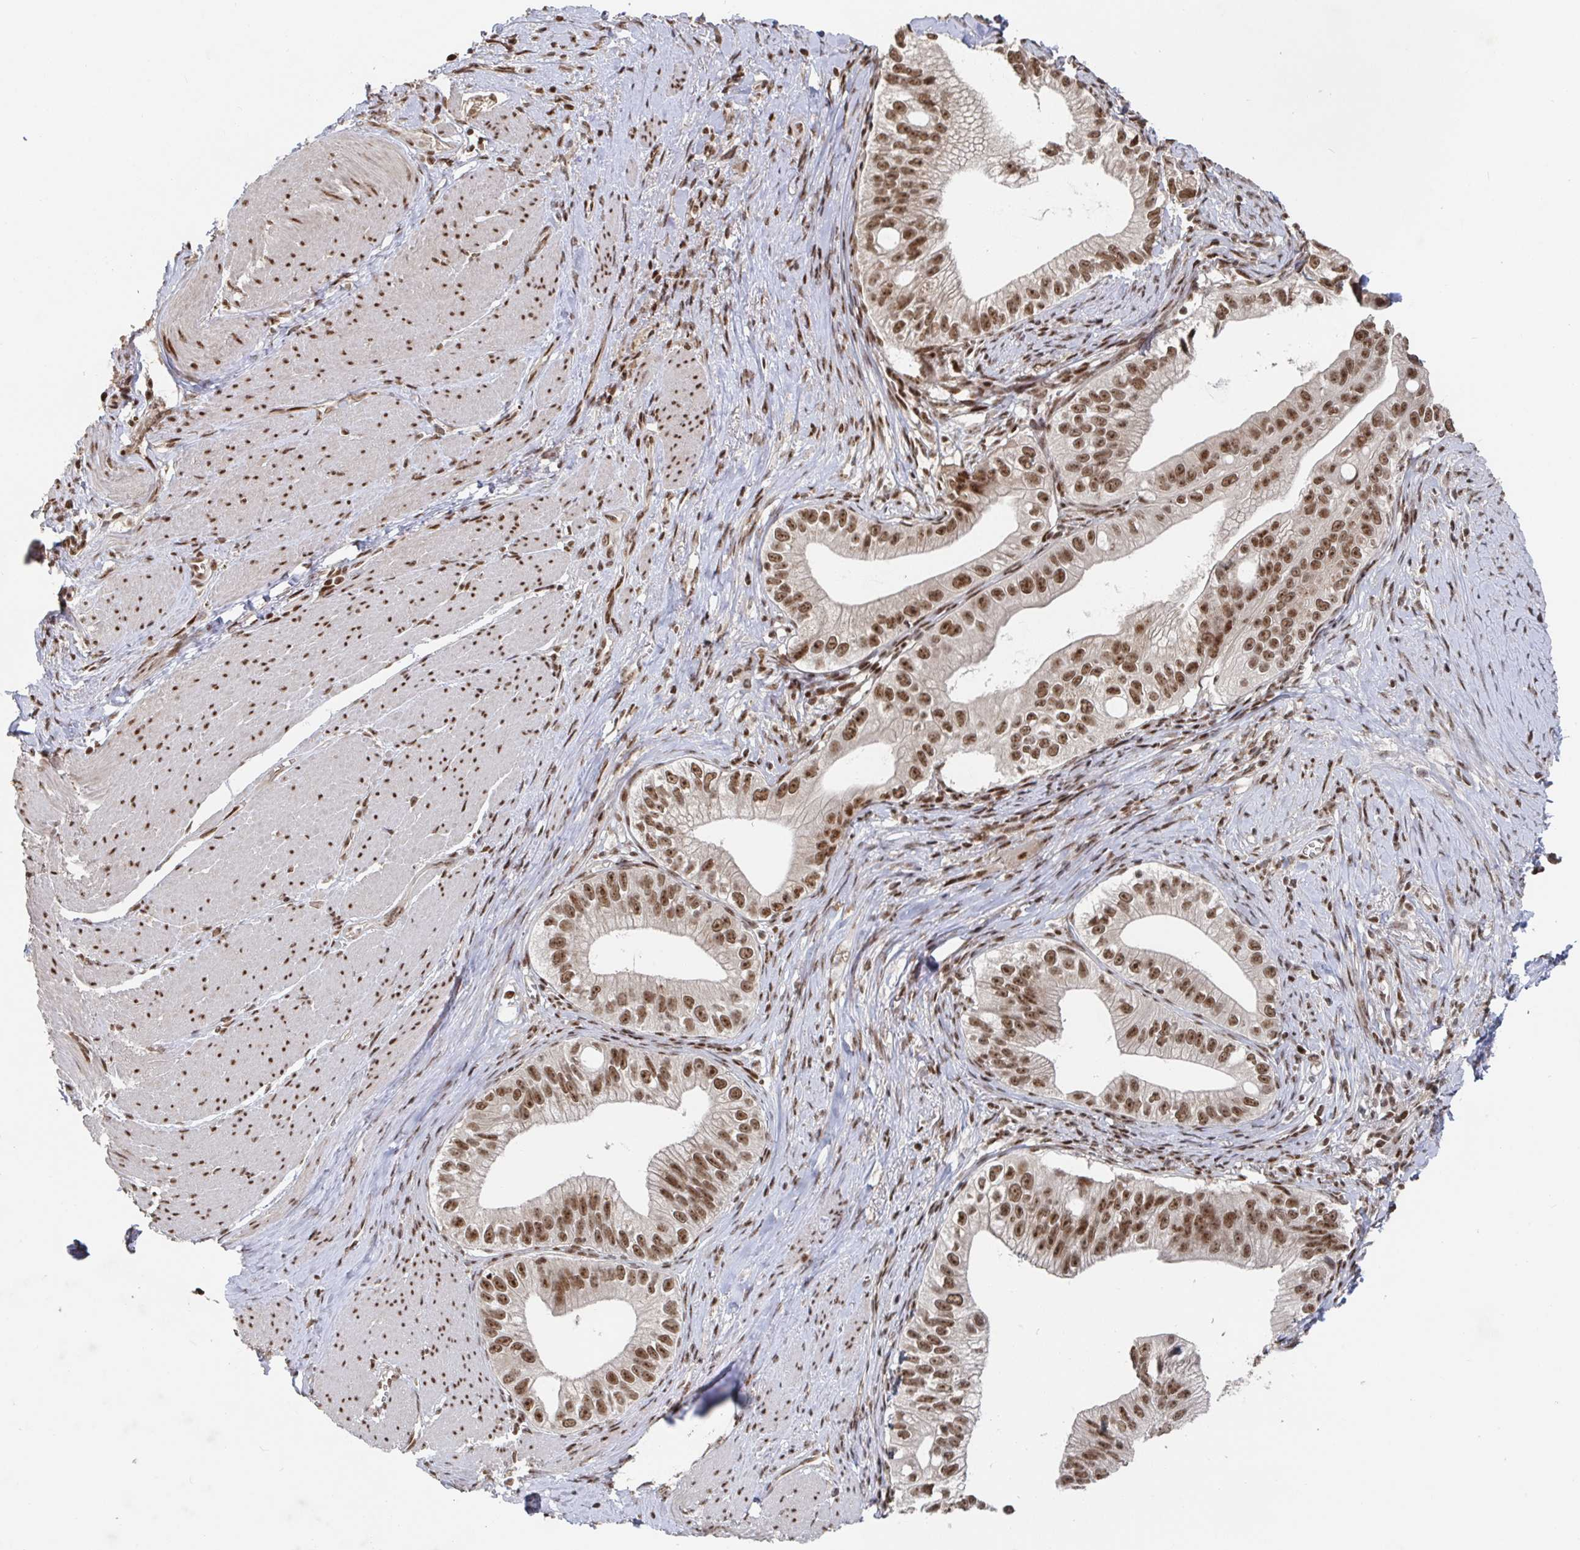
{"staining": {"intensity": "moderate", "quantity": ">75%", "location": "nuclear"}, "tissue": "pancreatic cancer", "cell_type": "Tumor cells", "image_type": "cancer", "snomed": [{"axis": "morphology", "description": "Adenocarcinoma, NOS"}, {"axis": "topography", "description": "Pancreas"}], "caption": "Immunohistochemical staining of pancreatic cancer (adenocarcinoma) exhibits medium levels of moderate nuclear staining in about >75% of tumor cells.", "gene": "ZDHHC12", "patient": {"sex": "male", "age": 70}}